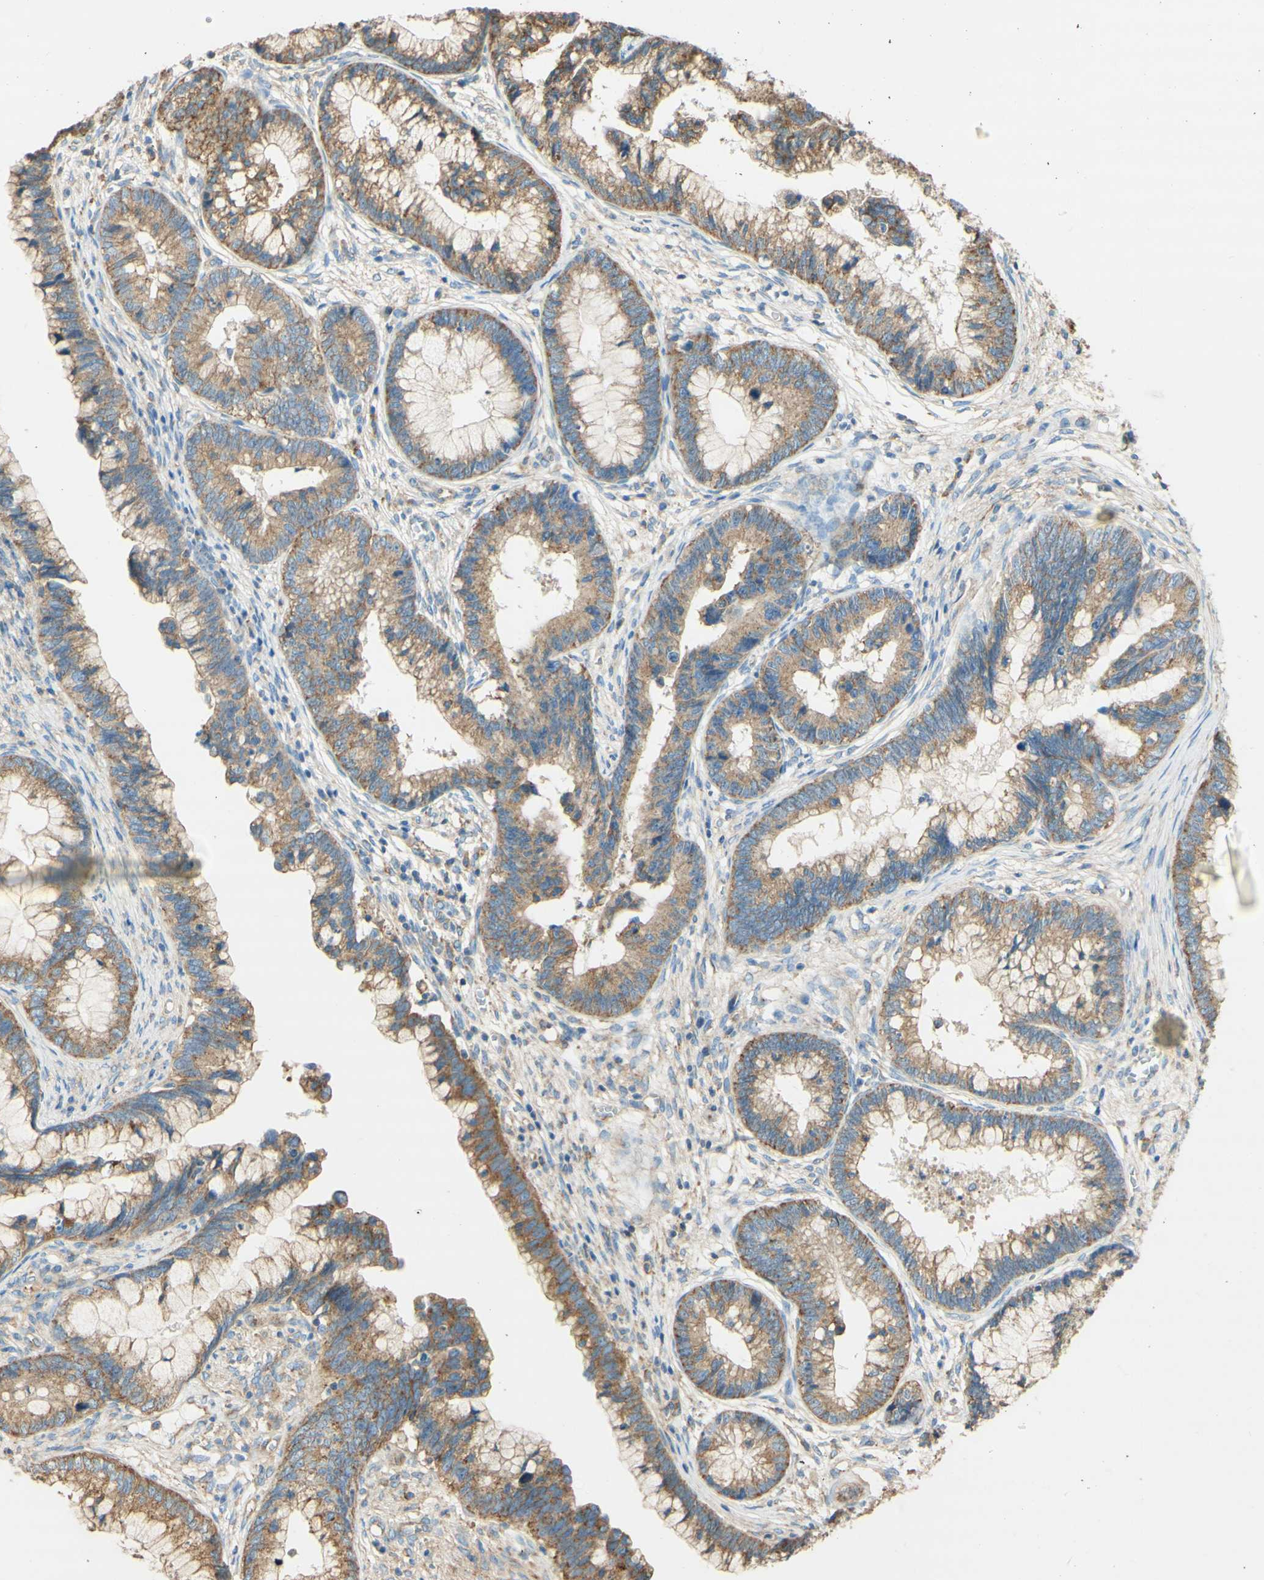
{"staining": {"intensity": "moderate", "quantity": ">75%", "location": "cytoplasmic/membranous"}, "tissue": "cervical cancer", "cell_type": "Tumor cells", "image_type": "cancer", "snomed": [{"axis": "morphology", "description": "Adenocarcinoma, NOS"}, {"axis": "topography", "description": "Cervix"}], "caption": "Immunohistochemical staining of cervical cancer demonstrates moderate cytoplasmic/membranous protein expression in about >75% of tumor cells.", "gene": "CLTC", "patient": {"sex": "female", "age": 44}}